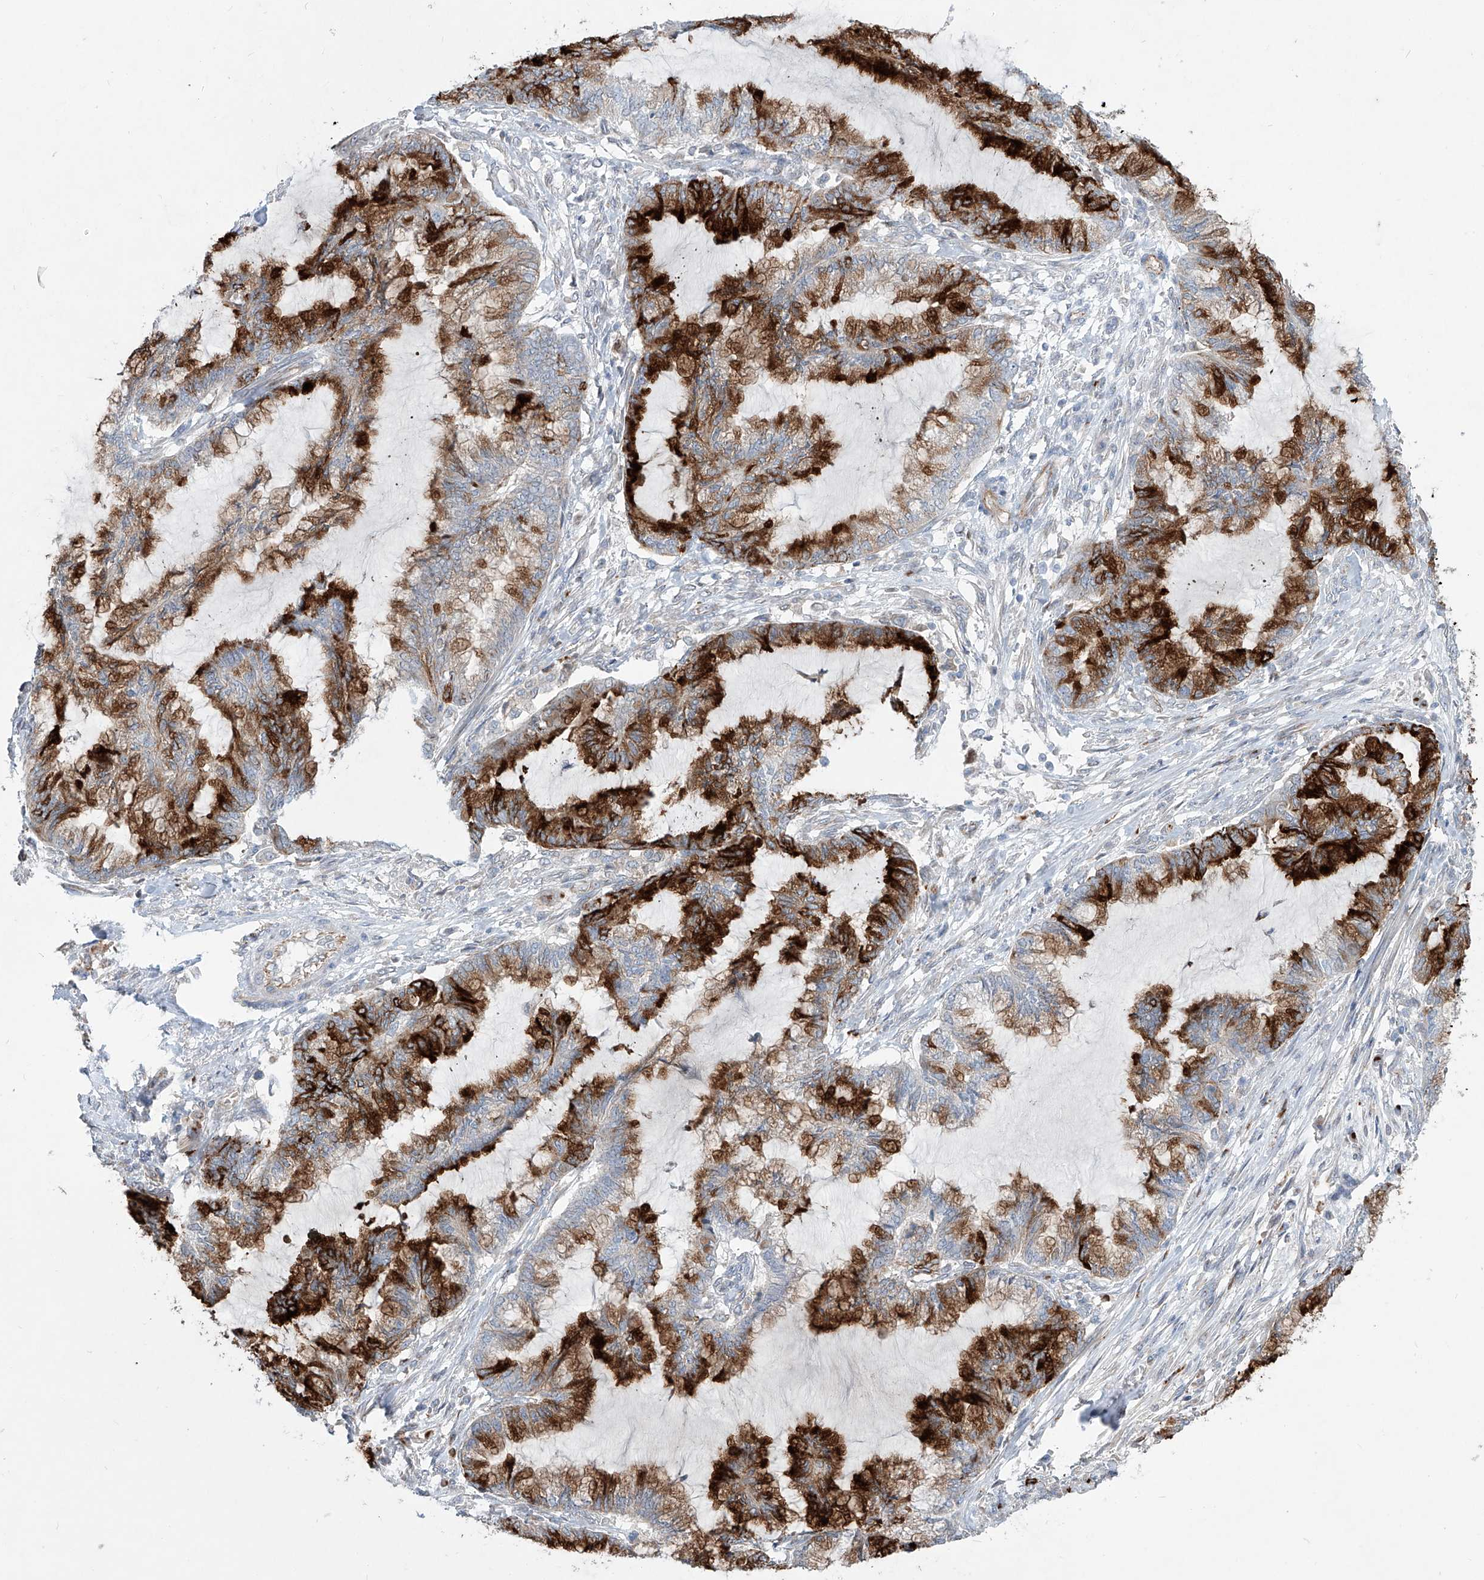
{"staining": {"intensity": "strong", "quantity": ">75%", "location": "cytoplasmic/membranous"}, "tissue": "endometrial cancer", "cell_type": "Tumor cells", "image_type": "cancer", "snomed": [{"axis": "morphology", "description": "Adenocarcinoma, NOS"}, {"axis": "topography", "description": "Endometrium"}], "caption": "Strong cytoplasmic/membranous positivity is appreciated in about >75% of tumor cells in adenocarcinoma (endometrial).", "gene": "CDH5", "patient": {"sex": "female", "age": 86}}